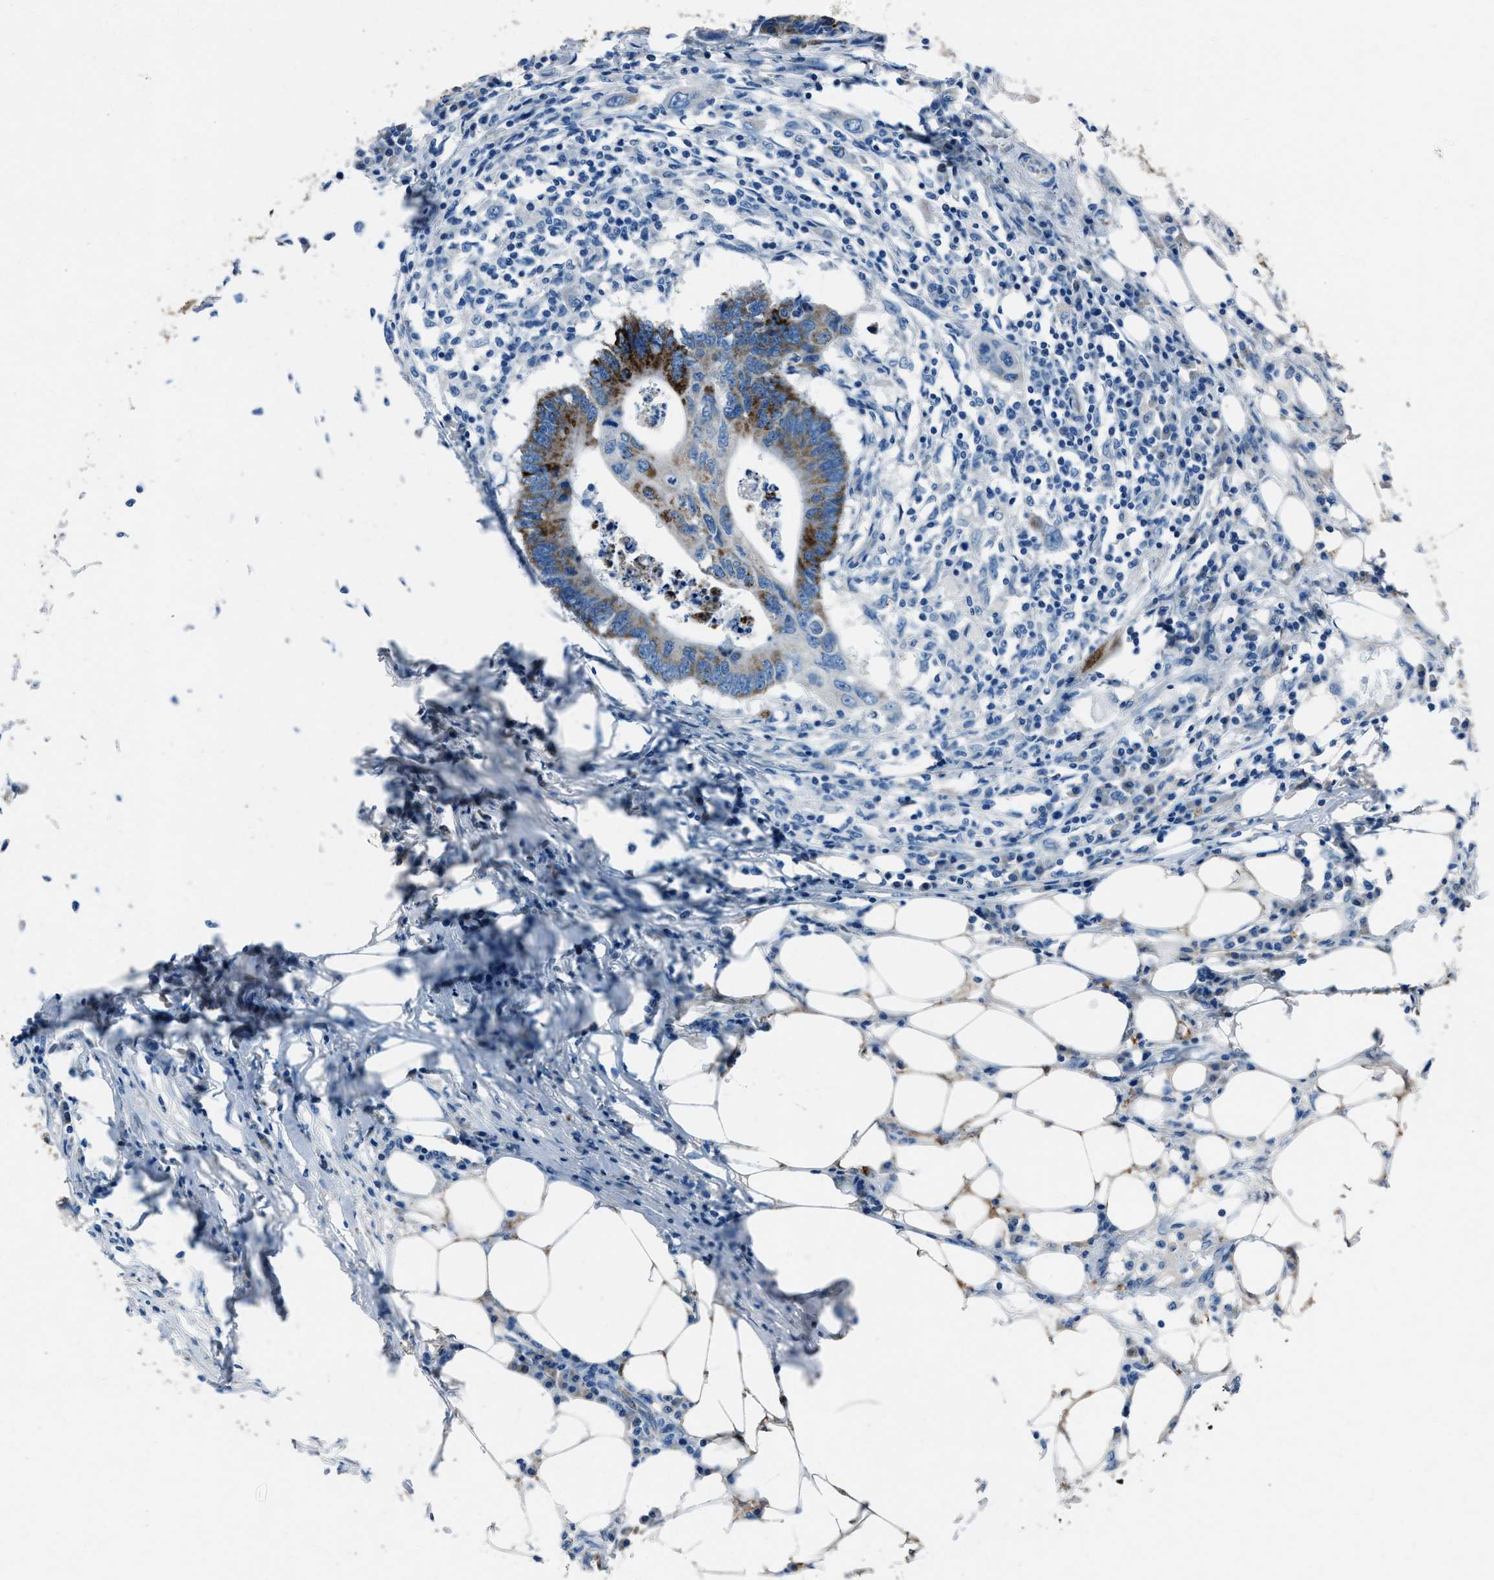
{"staining": {"intensity": "strong", "quantity": "25%-75%", "location": "cytoplasmic/membranous"}, "tissue": "colorectal cancer", "cell_type": "Tumor cells", "image_type": "cancer", "snomed": [{"axis": "morphology", "description": "Adenocarcinoma, NOS"}, {"axis": "topography", "description": "Colon"}], "caption": "A photomicrograph showing strong cytoplasmic/membranous staining in approximately 25%-75% of tumor cells in colorectal cancer (adenocarcinoma), as visualized by brown immunohistochemical staining.", "gene": "AMACR", "patient": {"sex": "male", "age": 71}}